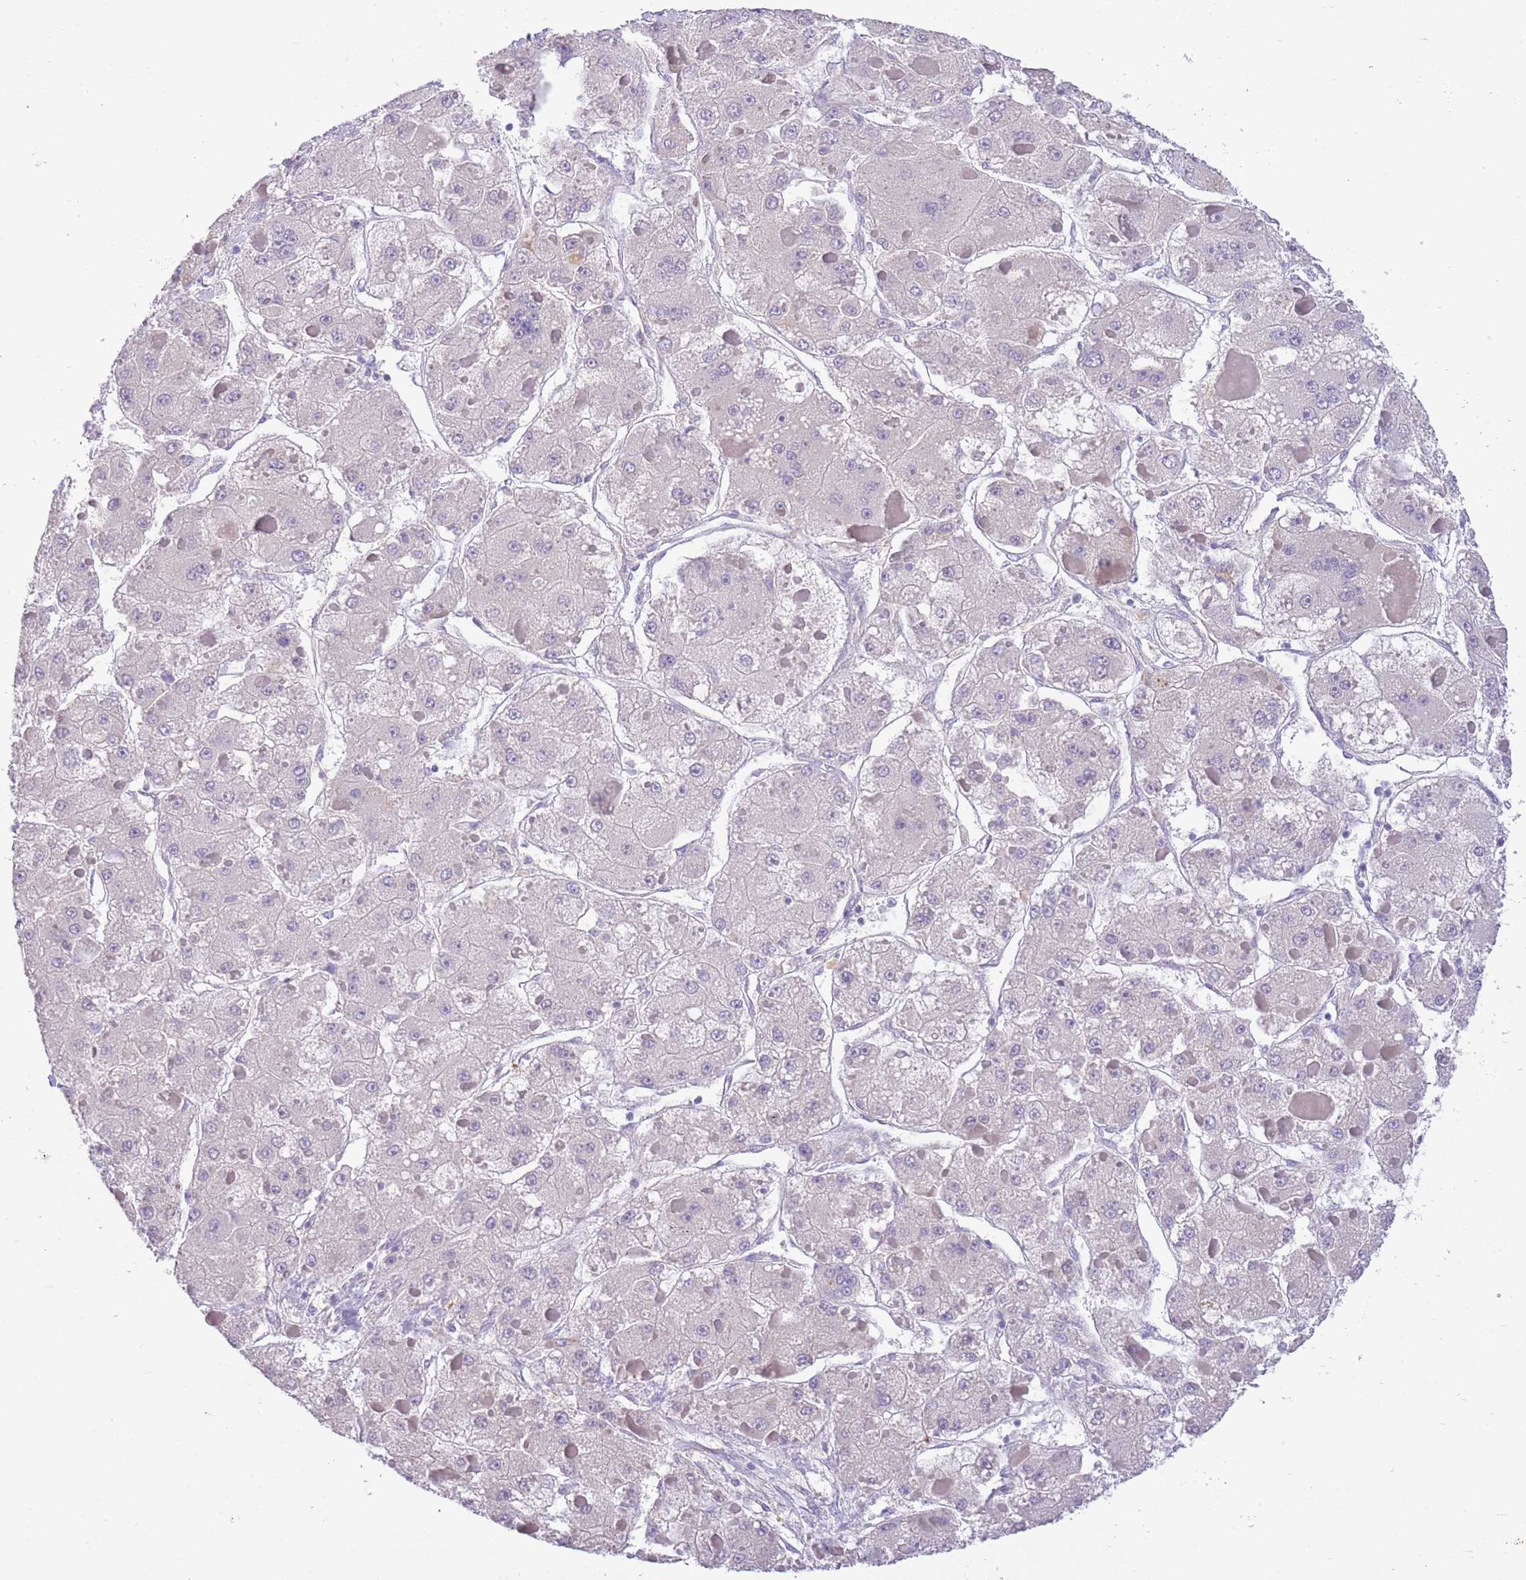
{"staining": {"intensity": "negative", "quantity": "none", "location": "none"}, "tissue": "liver cancer", "cell_type": "Tumor cells", "image_type": "cancer", "snomed": [{"axis": "morphology", "description": "Carcinoma, Hepatocellular, NOS"}, {"axis": "topography", "description": "Liver"}], "caption": "Photomicrograph shows no protein expression in tumor cells of hepatocellular carcinoma (liver) tissue.", "gene": "SFTPA1", "patient": {"sex": "female", "age": 73}}